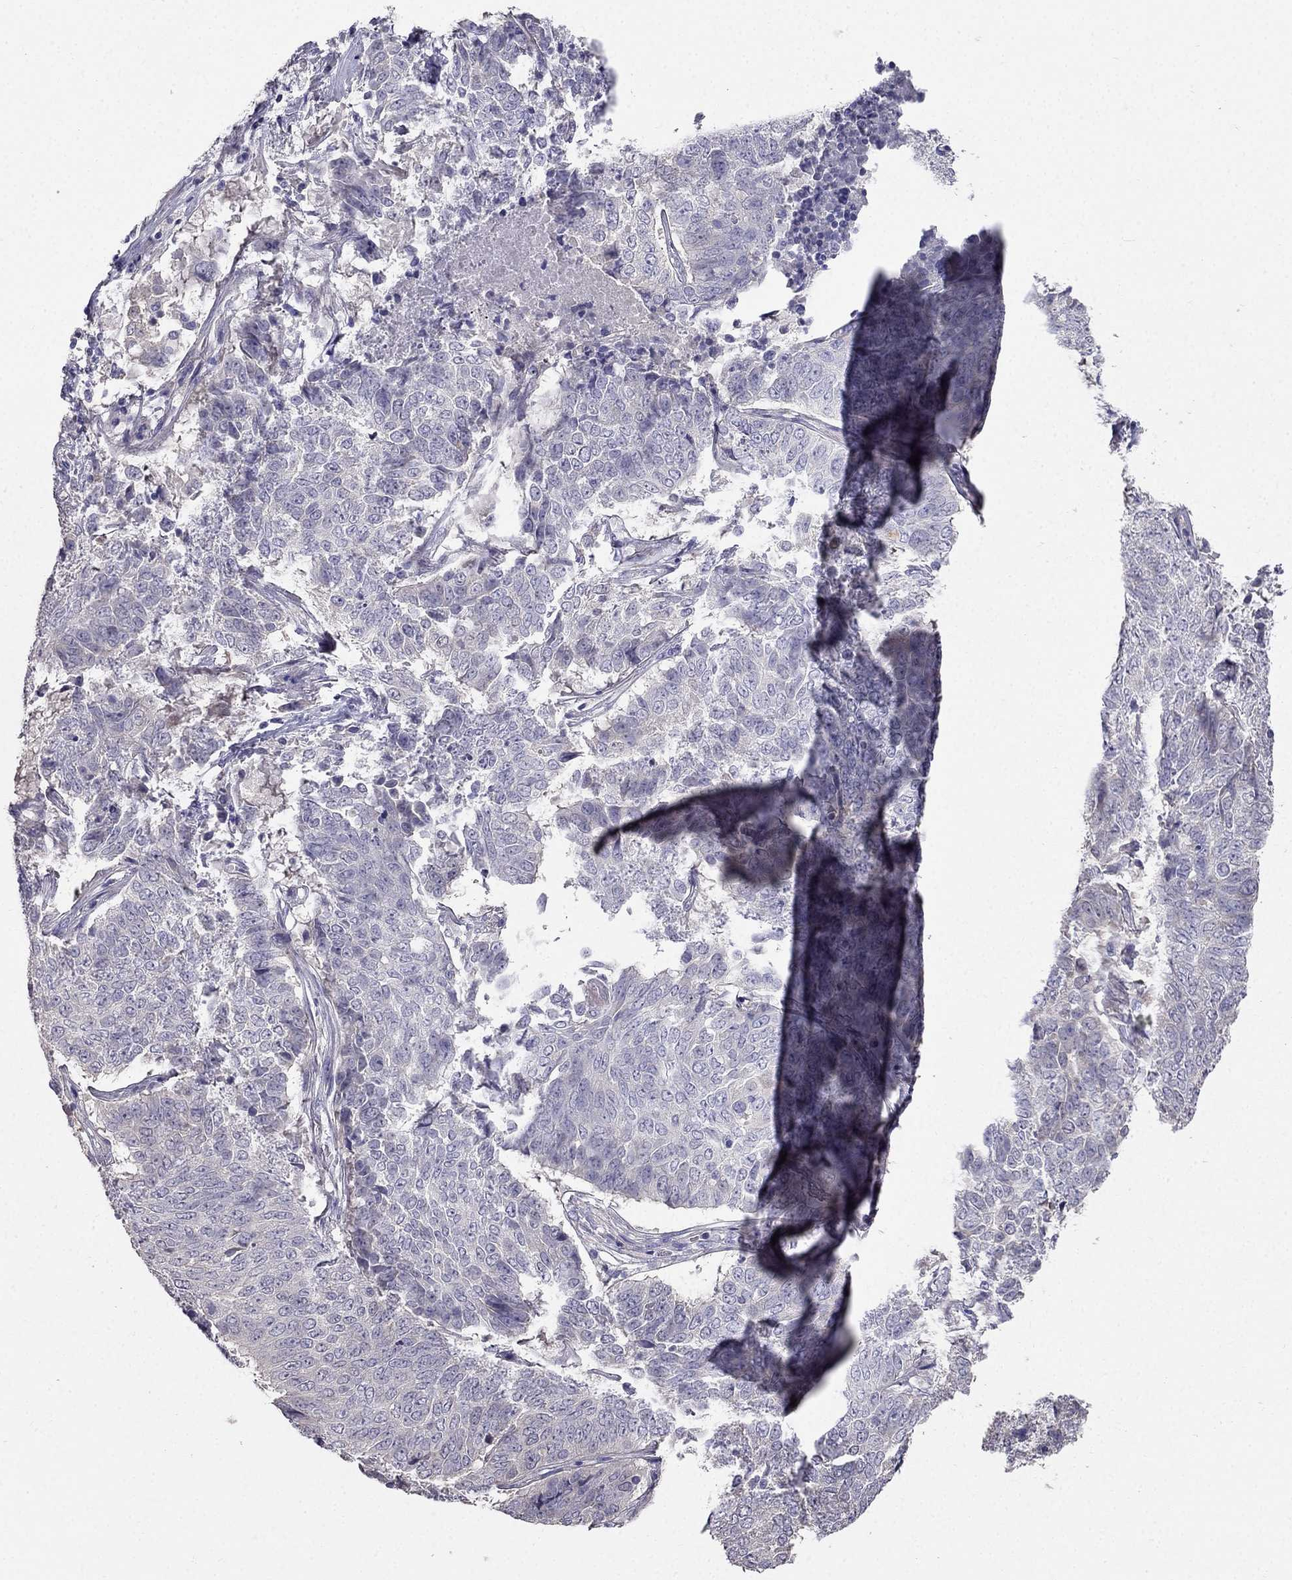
{"staining": {"intensity": "negative", "quantity": "none", "location": "none"}, "tissue": "lung cancer", "cell_type": "Tumor cells", "image_type": "cancer", "snomed": [{"axis": "morphology", "description": "Squamous cell carcinoma, NOS"}, {"axis": "topography", "description": "Lung"}], "caption": "Lung squamous cell carcinoma stained for a protein using immunohistochemistry (IHC) shows no staining tumor cells.", "gene": "AS3MT", "patient": {"sex": "male", "age": 64}}